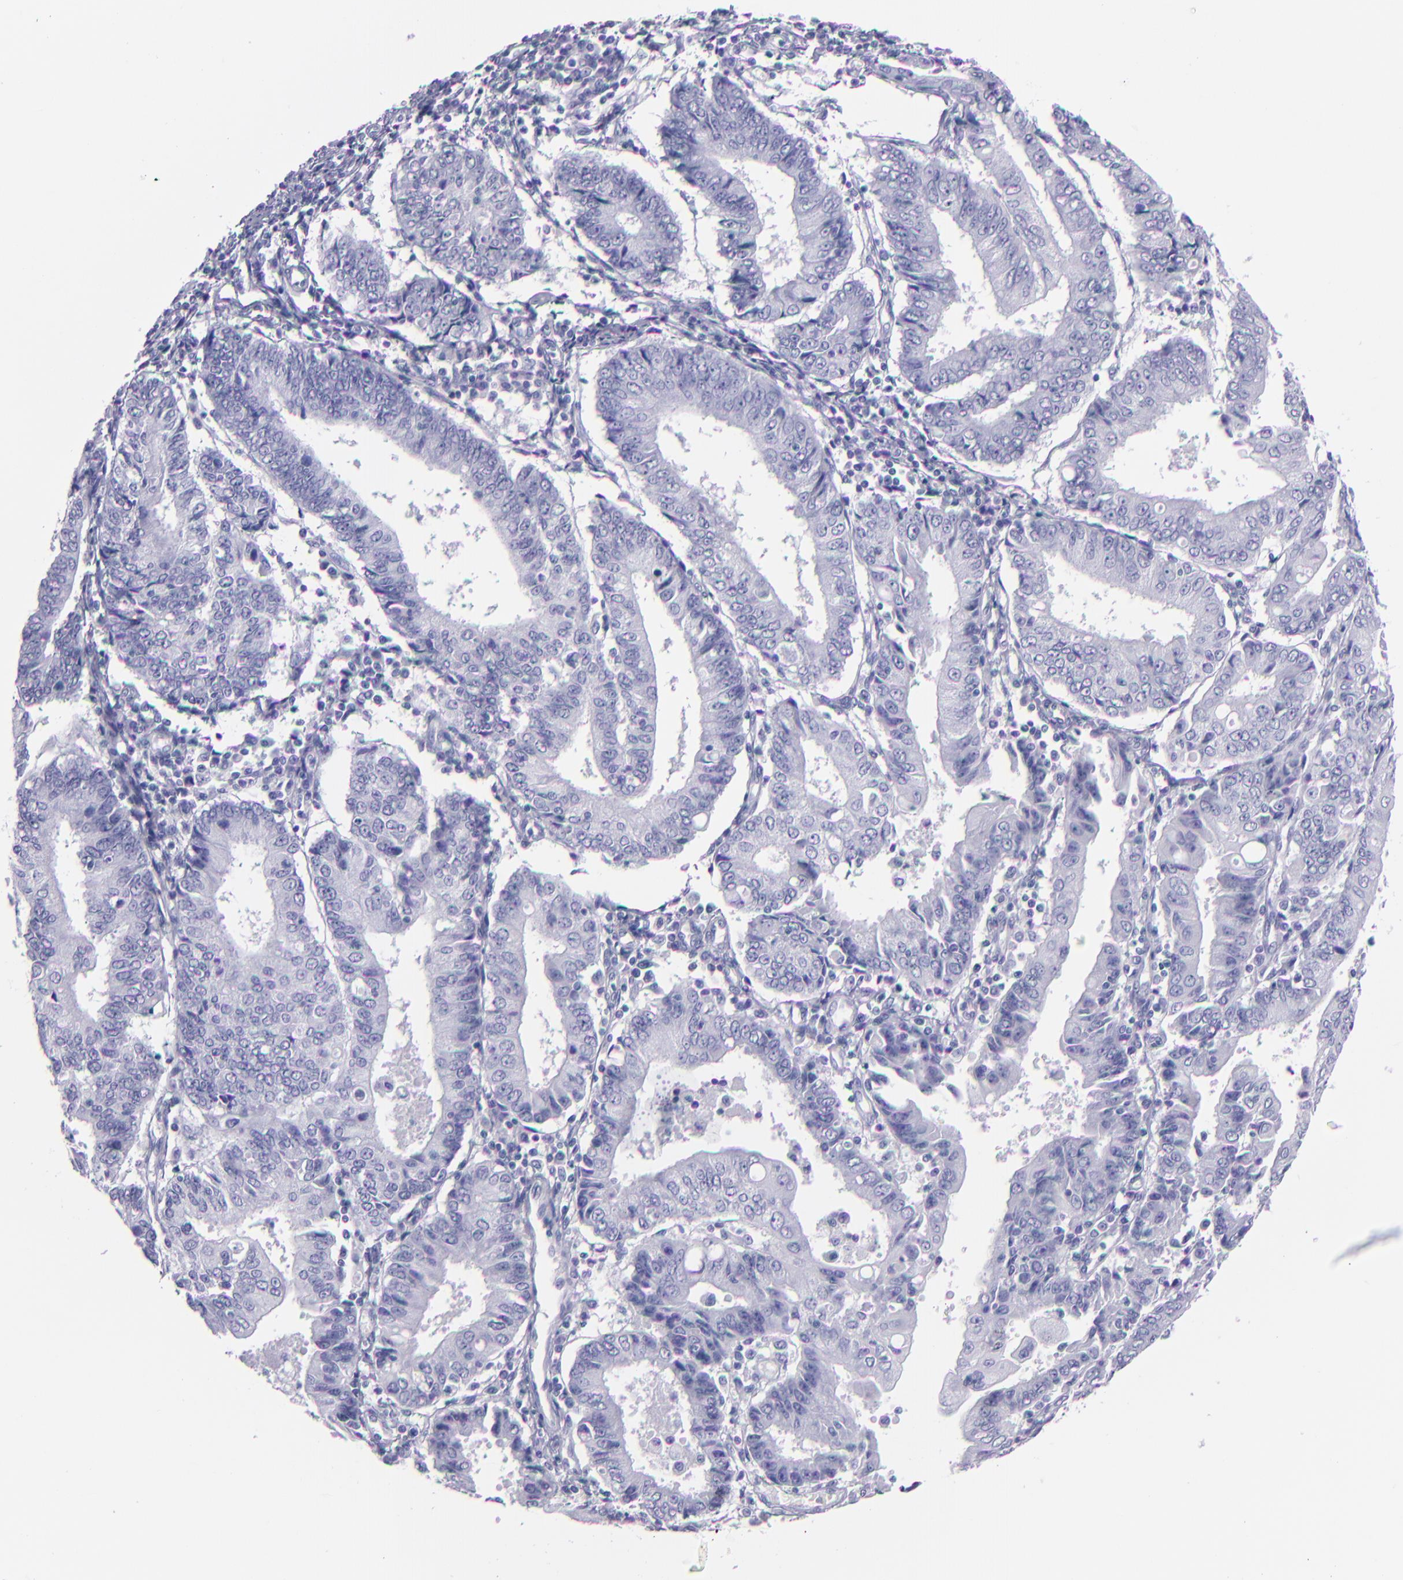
{"staining": {"intensity": "negative", "quantity": "none", "location": "none"}, "tissue": "endometrial cancer", "cell_type": "Tumor cells", "image_type": "cancer", "snomed": [{"axis": "morphology", "description": "Adenocarcinoma, NOS"}, {"axis": "topography", "description": "Endometrium"}], "caption": "Immunohistochemical staining of human endometrial adenocarcinoma exhibits no significant staining in tumor cells. Brightfield microscopy of IHC stained with DAB (brown) and hematoxylin (blue), captured at high magnification.", "gene": "SFTPA2", "patient": {"sex": "female", "age": 75}}